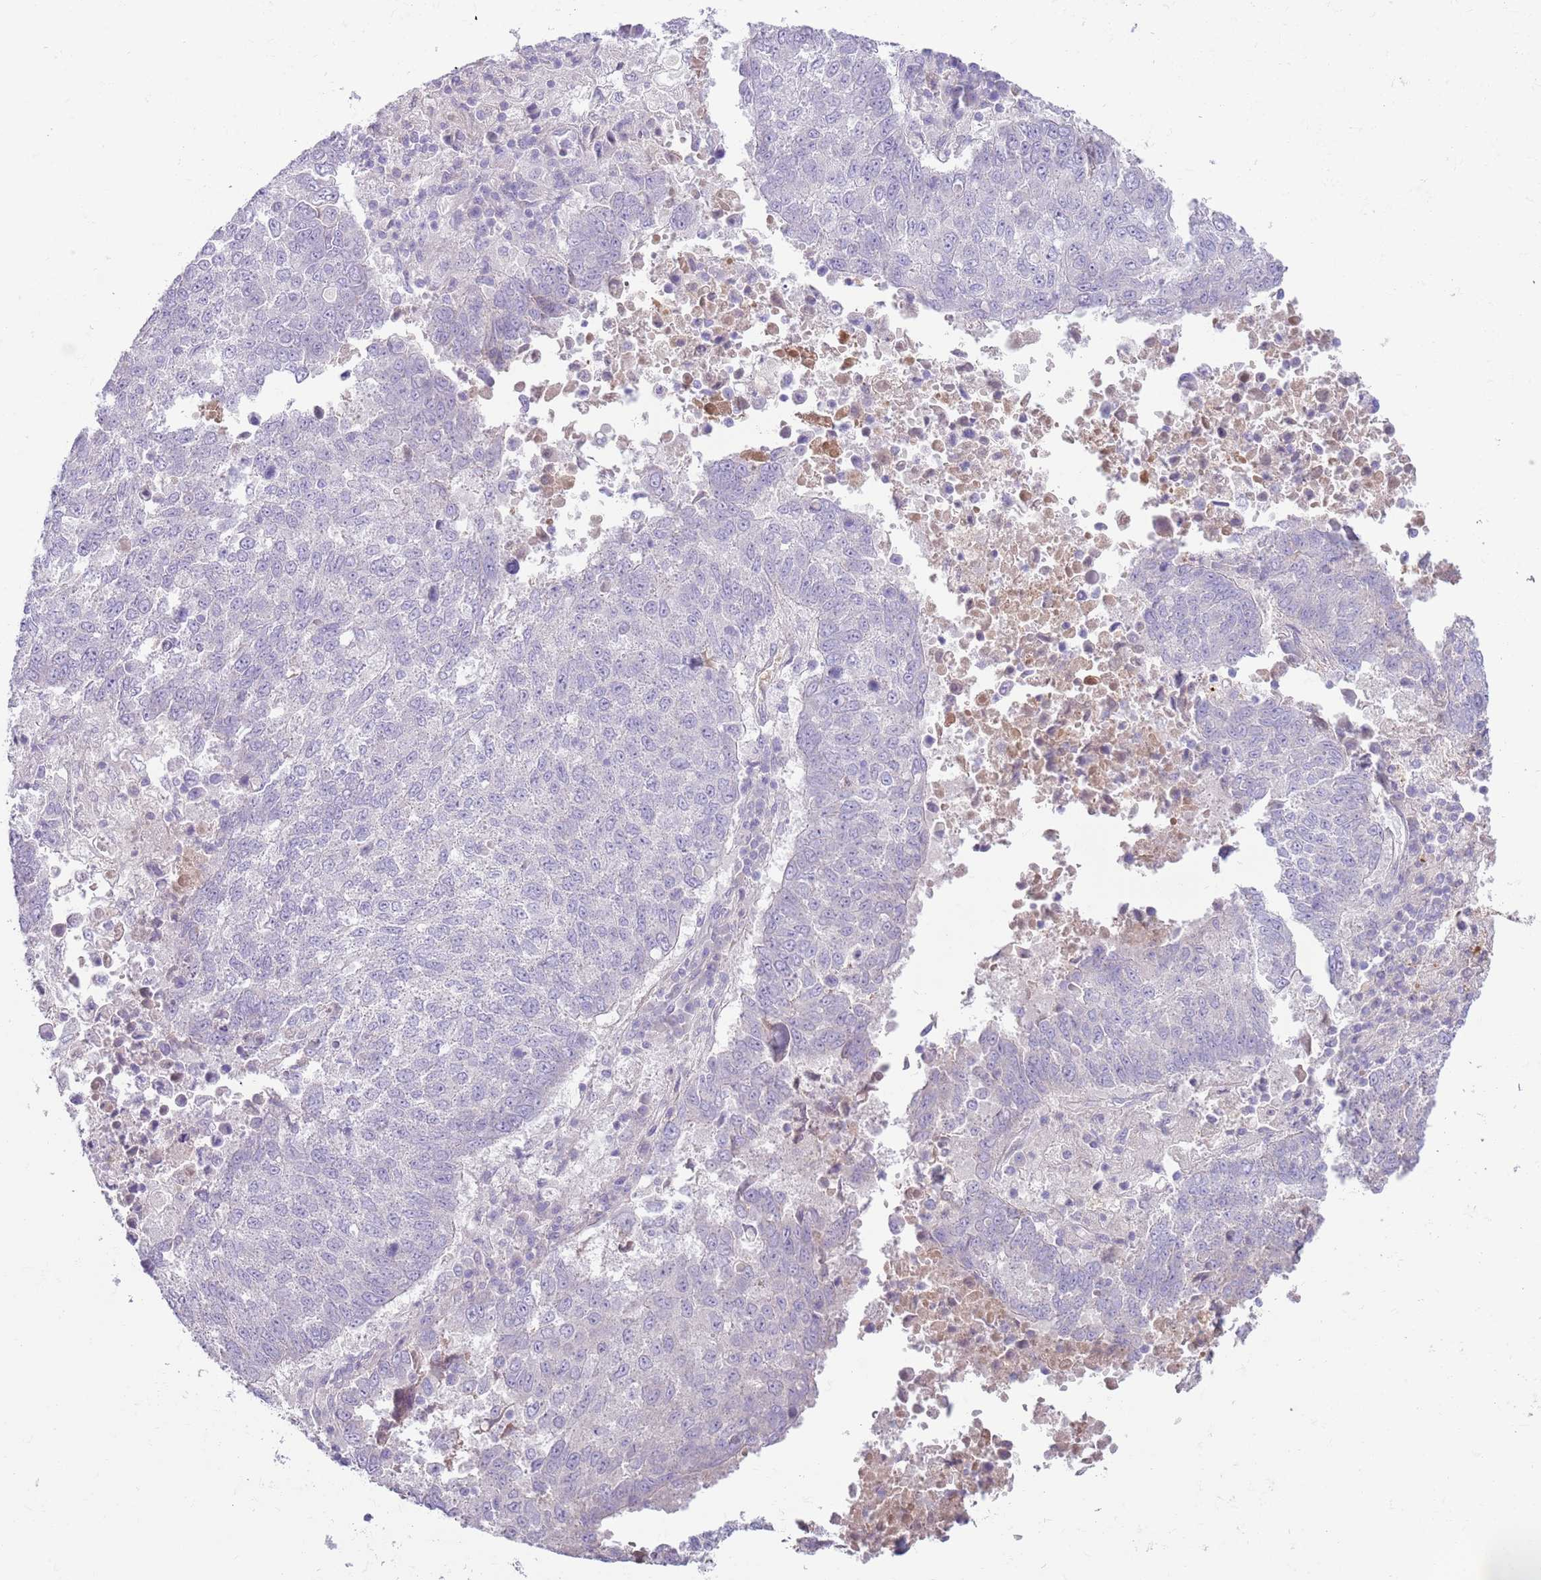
{"staining": {"intensity": "negative", "quantity": "none", "location": "none"}, "tissue": "lung cancer", "cell_type": "Tumor cells", "image_type": "cancer", "snomed": [{"axis": "morphology", "description": "Squamous cell carcinoma, NOS"}, {"axis": "topography", "description": "Lung"}], "caption": "DAB immunohistochemical staining of lung cancer (squamous cell carcinoma) reveals no significant positivity in tumor cells. (DAB IHC visualized using brightfield microscopy, high magnification).", "gene": "CFH", "patient": {"sex": "male", "age": 73}}